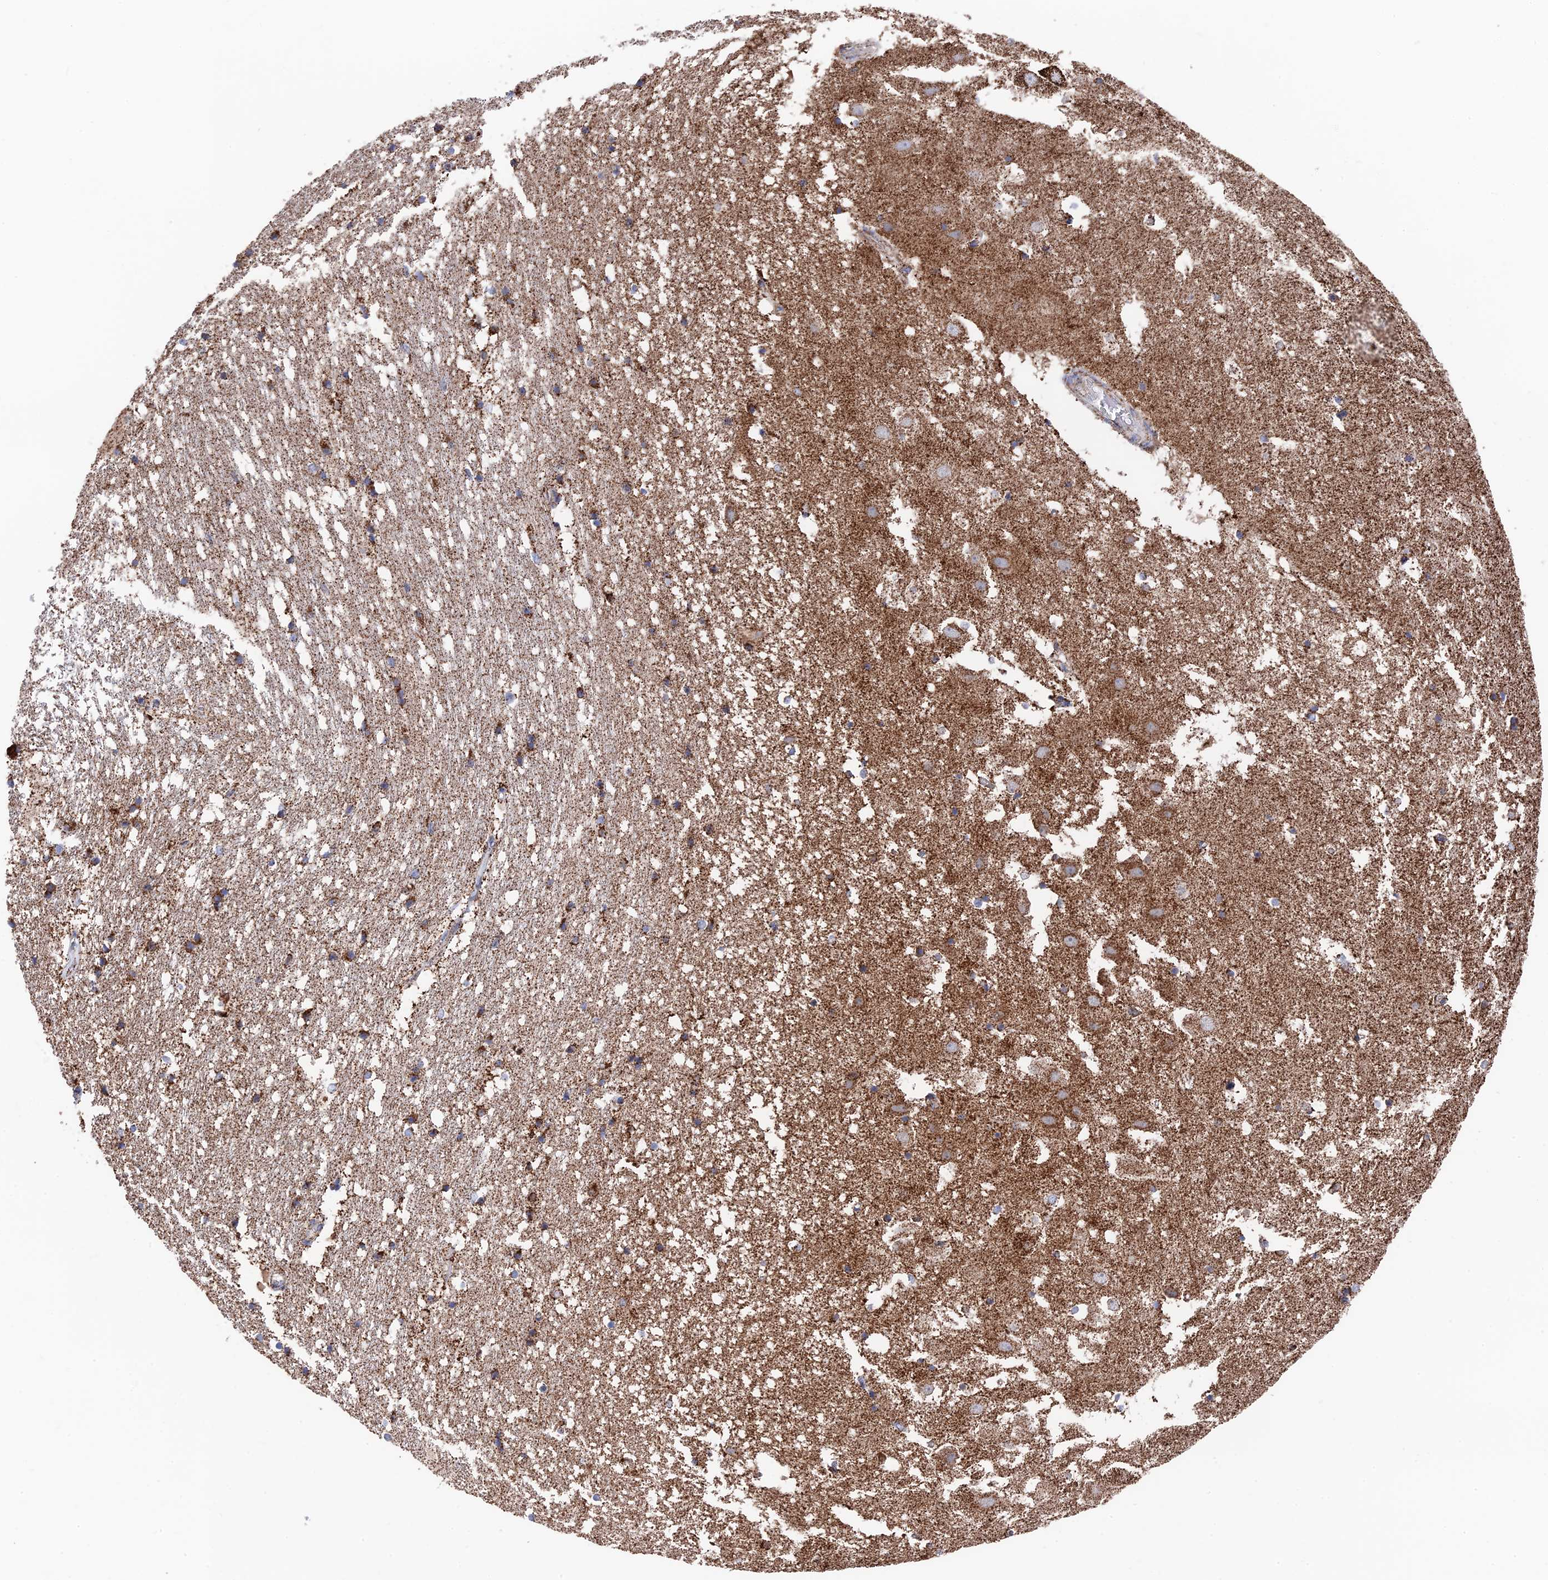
{"staining": {"intensity": "strong", "quantity": "25%-75%", "location": "cytoplasmic/membranous"}, "tissue": "hippocampus", "cell_type": "Glial cells", "image_type": "normal", "snomed": [{"axis": "morphology", "description": "Normal tissue, NOS"}, {"axis": "topography", "description": "Hippocampus"}], "caption": "Hippocampus stained for a protein (brown) exhibits strong cytoplasmic/membranous positive positivity in approximately 25%-75% of glial cells.", "gene": "HAUS8", "patient": {"sex": "female", "age": 52}}